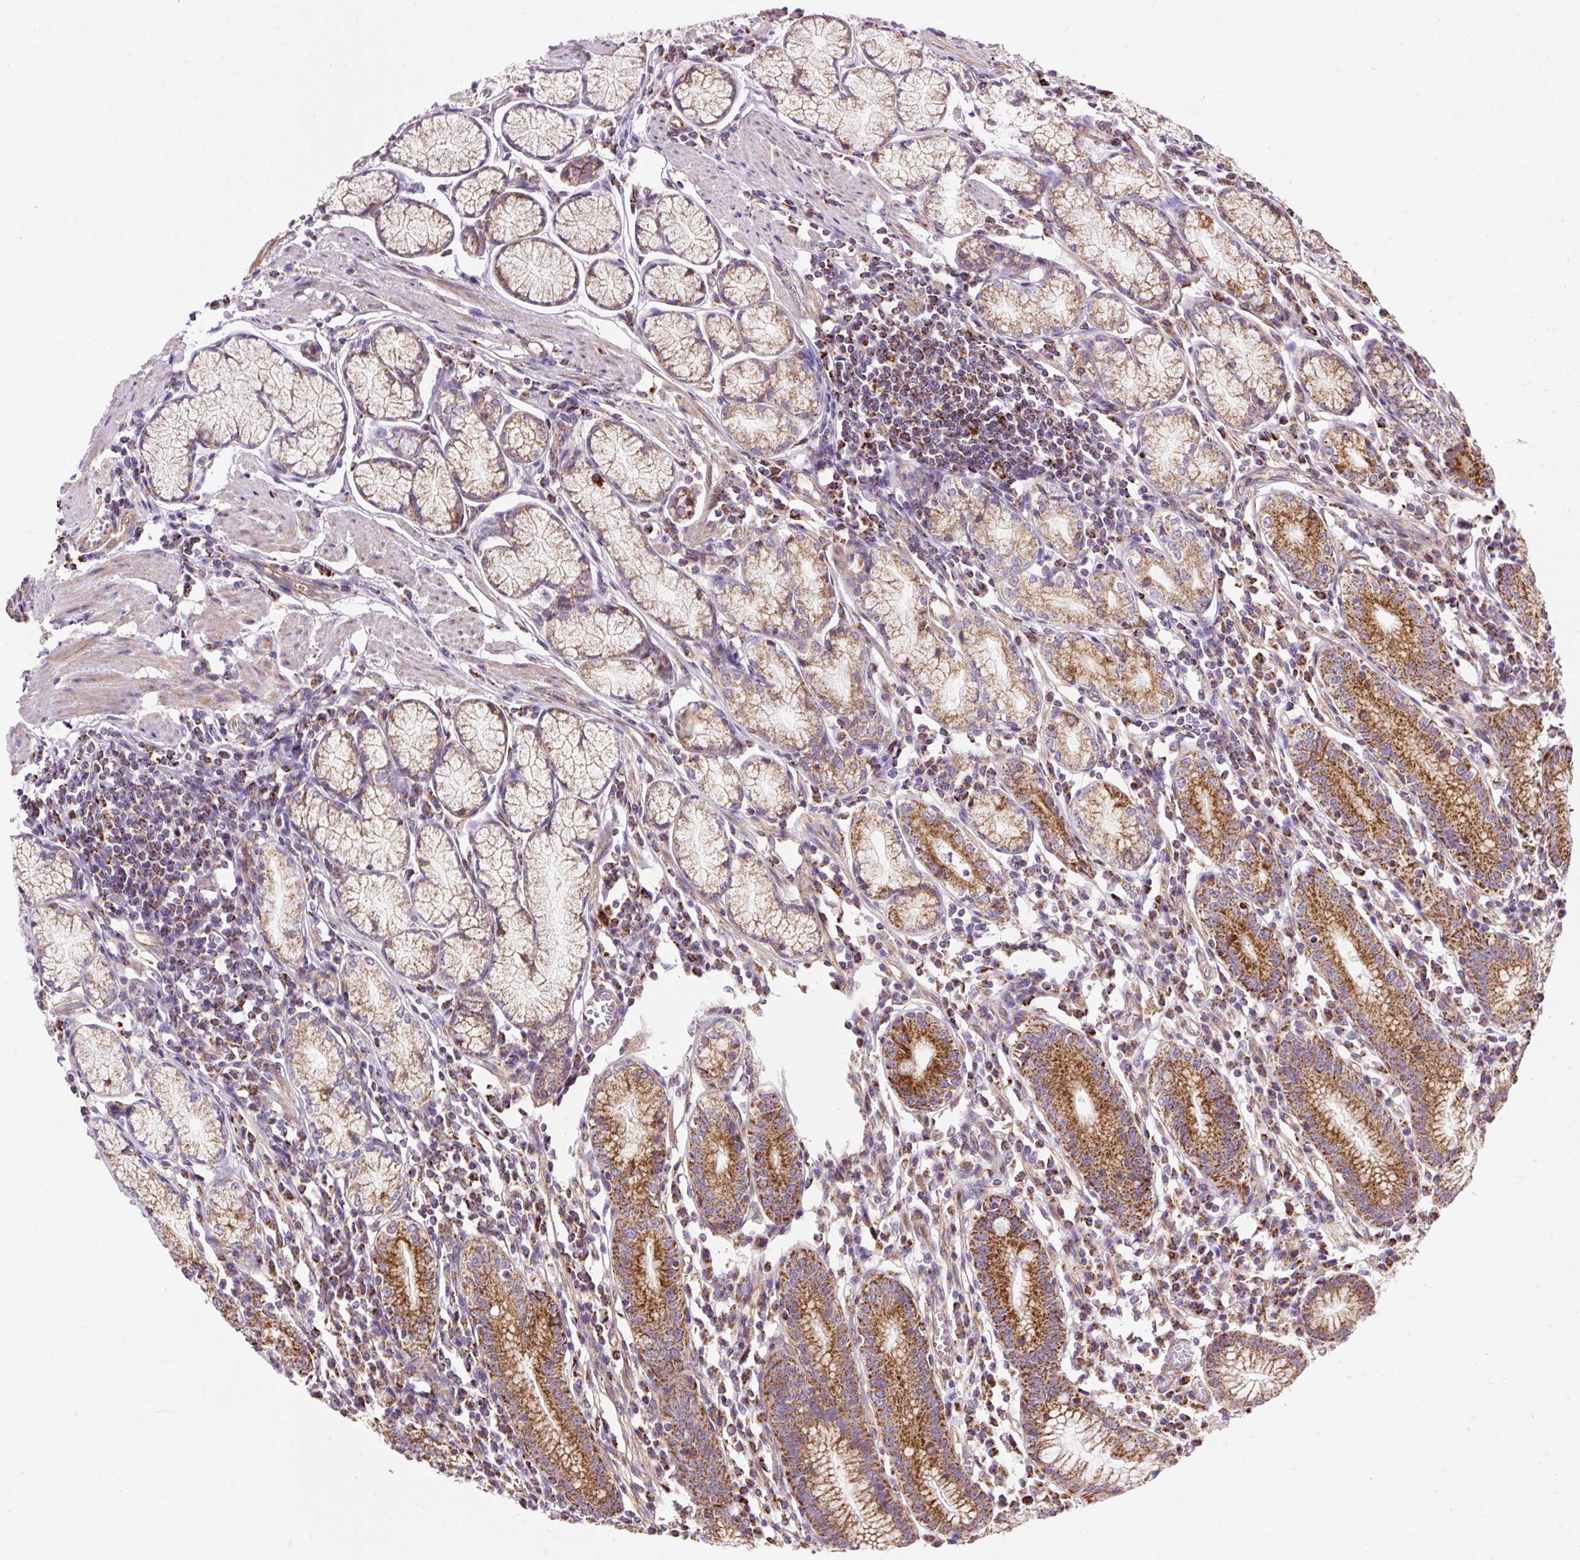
{"staining": {"intensity": "moderate", "quantity": ">75%", "location": "cytoplasmic/membranous"}, "tissue": "stomach", "cell_type": "Glandular cells", "image_type": "normal", "snomed": [{"axis": "morphology", "description": "Normal tissue, NOS"}, {"axis": "topography", "description": "Stomach"}], "caption": "Immunohistochemistry staining of normal stomach, which reveals medium levels of moderate cytoplasmic/membranous staining in approximately >75% of glandular cells indicating moderate cytoplasmic/membranous protein staining. The staining was performed using DAB (brown) for protein detection and nuclei were counterstained in hematoxylin (blue).", "gene": "CEP290", "patient": {"sex": "male", "age": 55}}